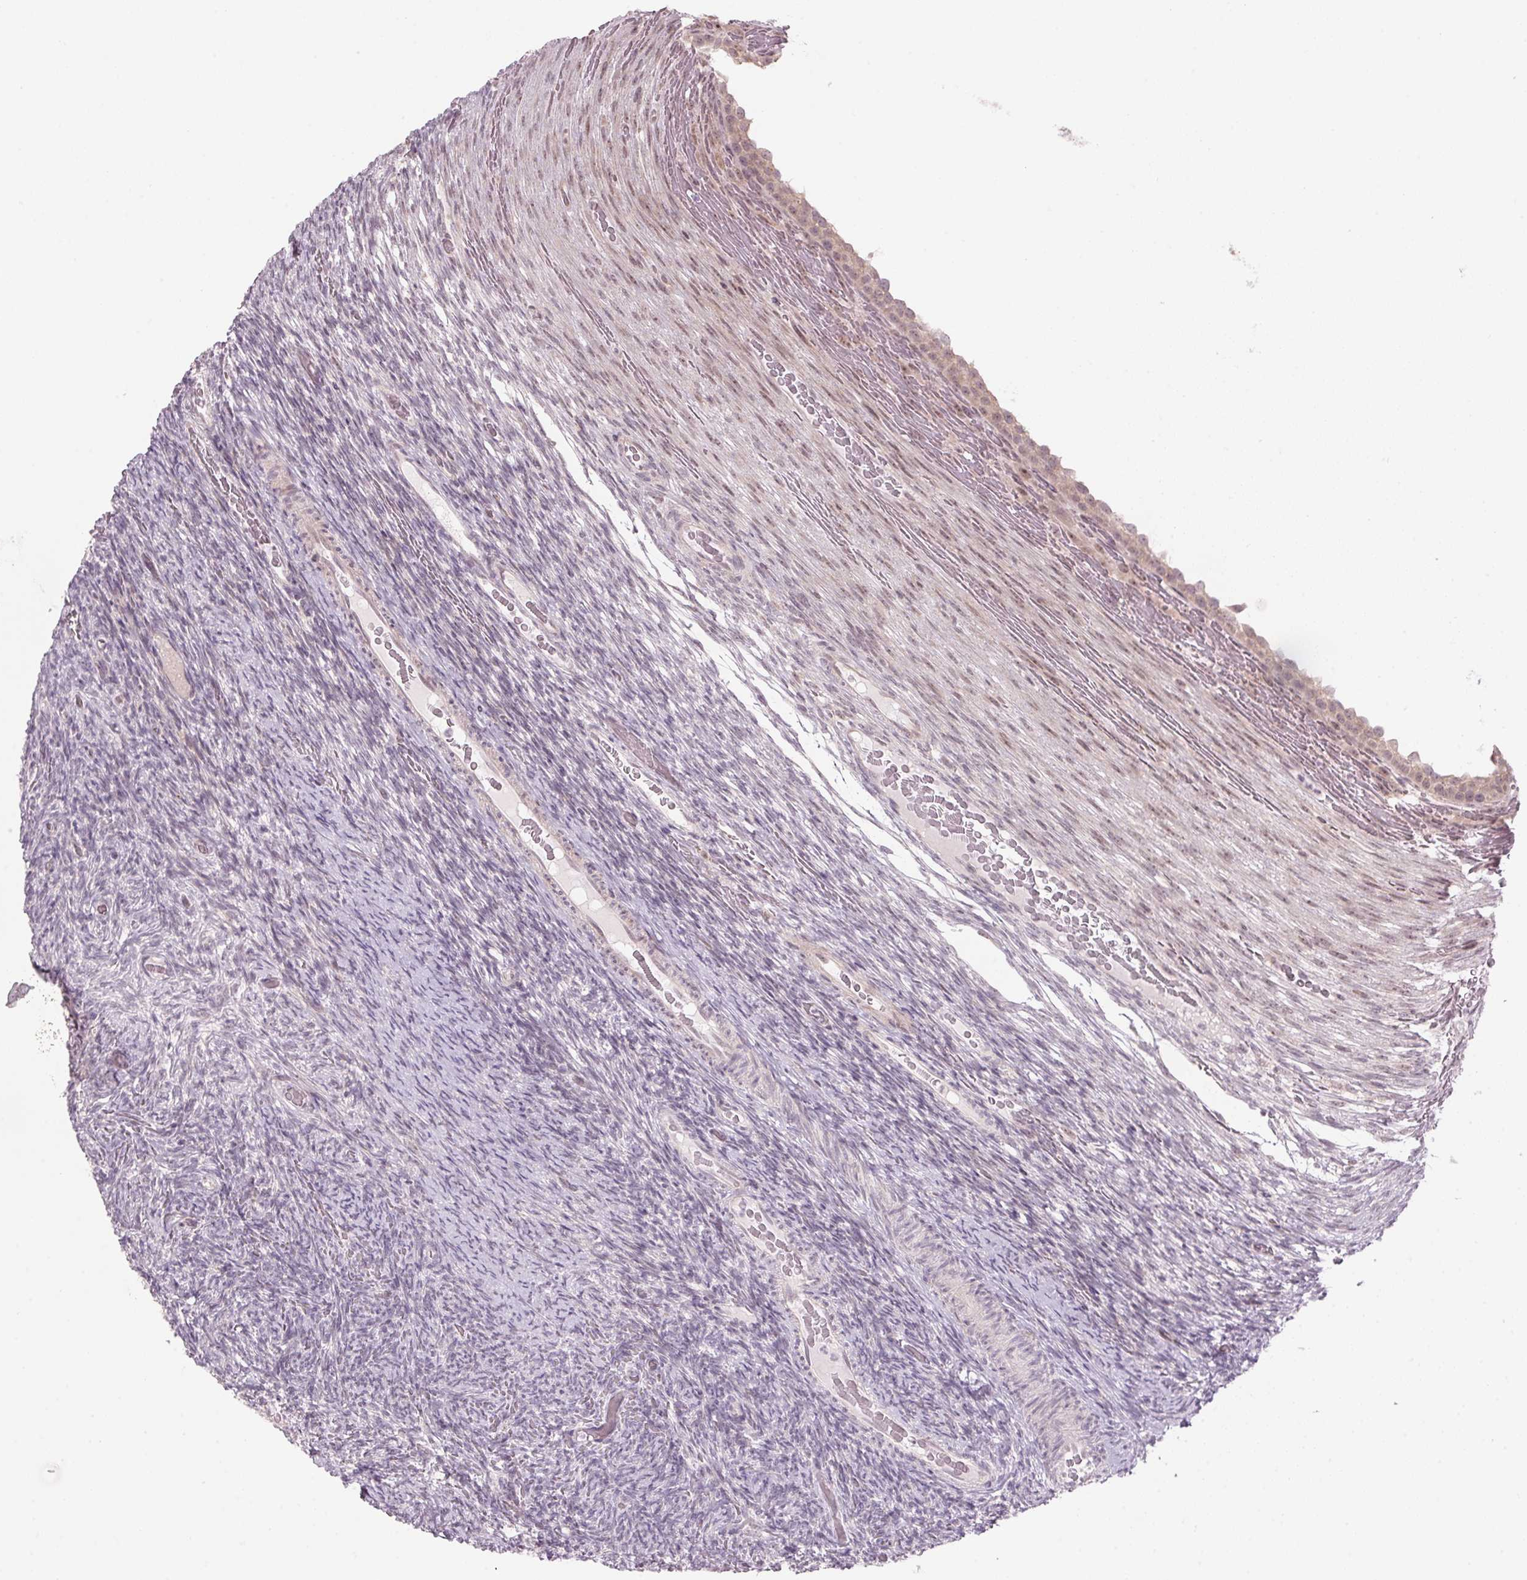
{"staining": {"intensity": "weak", "quantity": "25%-75%", "location": "cytoplasmic/membranous"}, "tissue": "ovary", "cell_type": "Follicle cells", "image_type": "normal", "snomed": [{"axis": "morphology", "description": "Normal tissue, NOS"}, {"axis": "topography", "description": "Ovary"}], "caption": "DAB immunohistochemical staining of unremarkable human ovary exhibits weak cytoplasmic/membranous protein staining in about 25%-75% of follicle cells. (IHC, brightfield microscopy, high magnification).", "gene": "TMED6", "patient": {"sex": "female", "age": 34}}